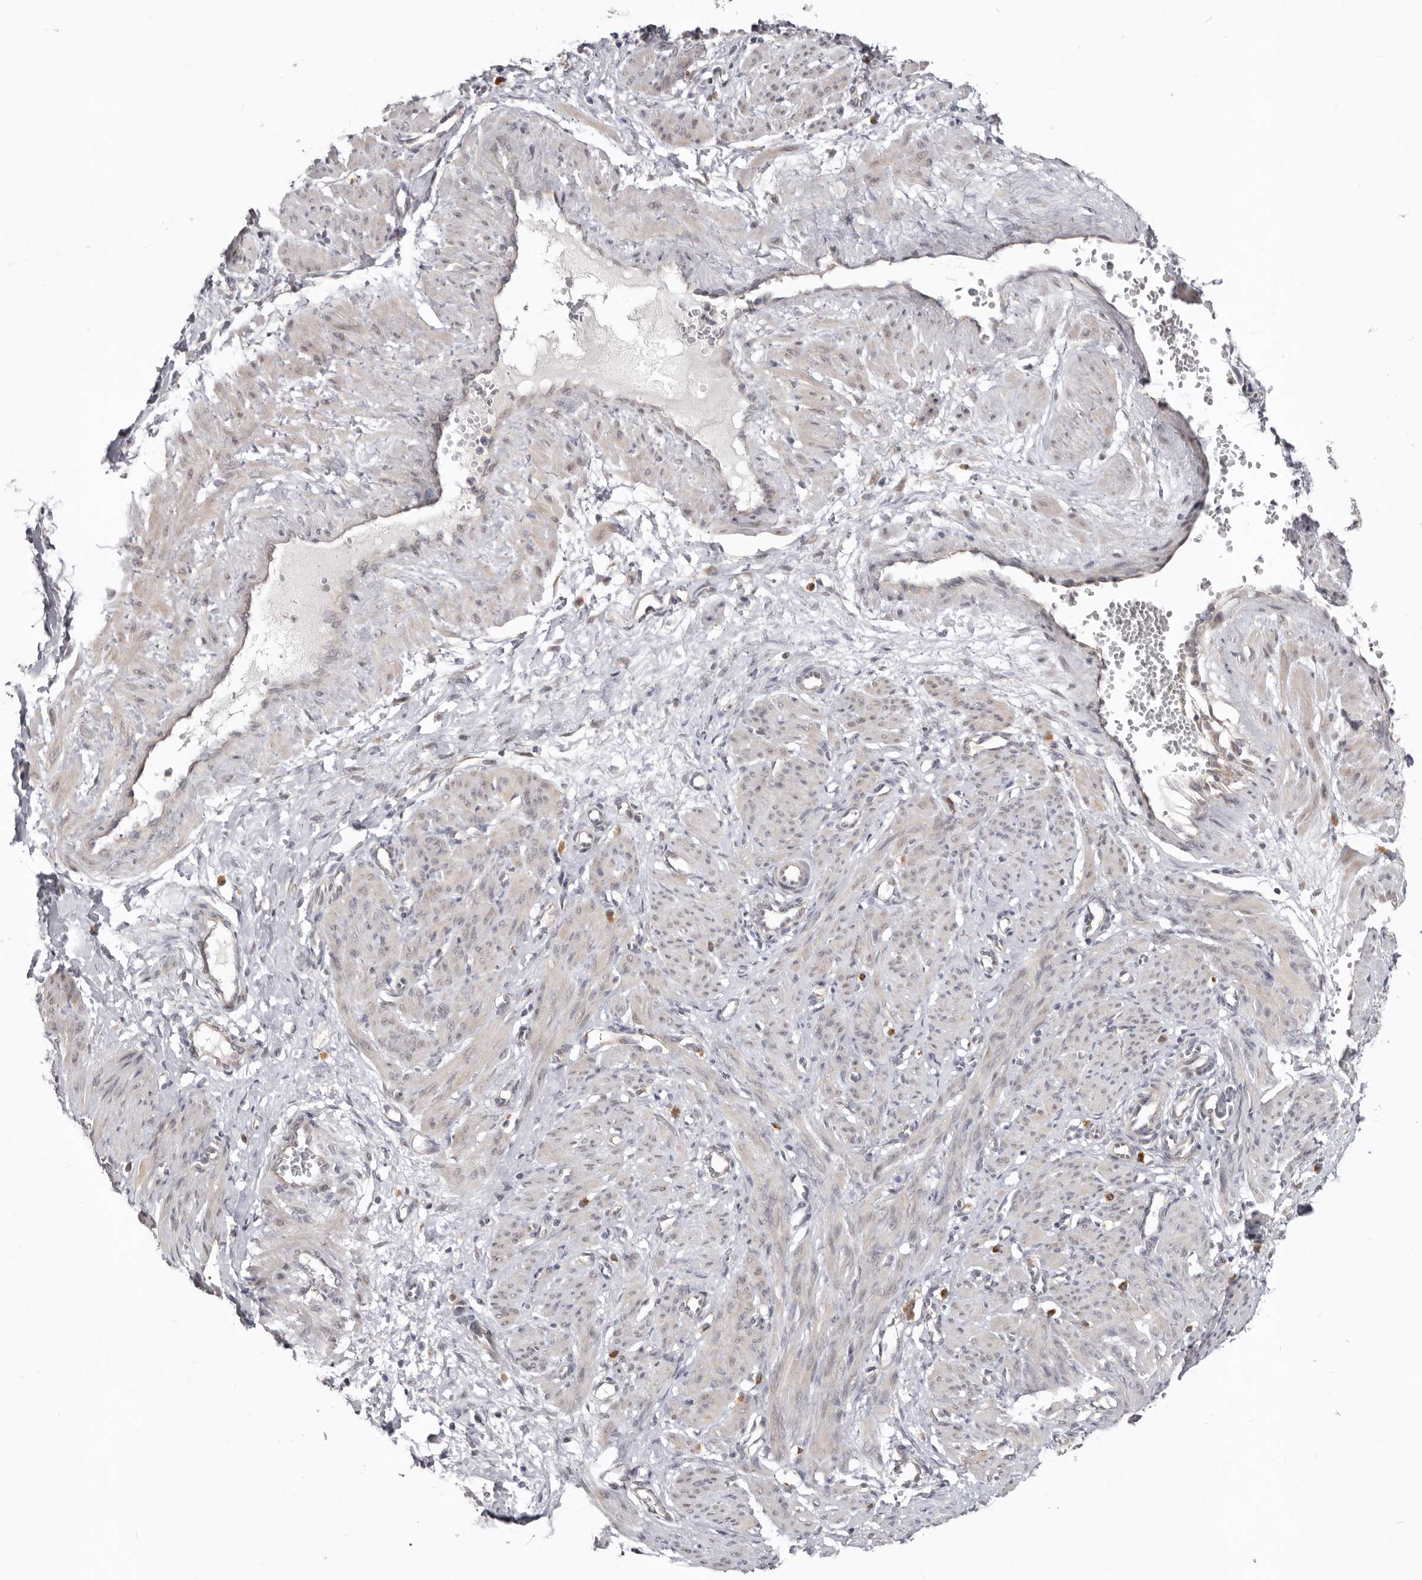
{"staining": {"intensity": "weak", "quantity": "25%-75%", "location": "nuclear"}, "tissue": "smooth muscle", "cell_type": "Smooth muscle cells", "image_type": "normal", "snomed": [{"axis": "morphology", "description": "Normal tissue, NOS"}, {"axis": "topography", "description": "Endometrium"}], "caption": "Brown immunohistochemical staining in benign smooth muscle reveals weak nuclear expression in approximately 25%-75% of smooth muscle cells.", "gene": "NSUN4", "patient": {"sex": "female", "age": 33}}